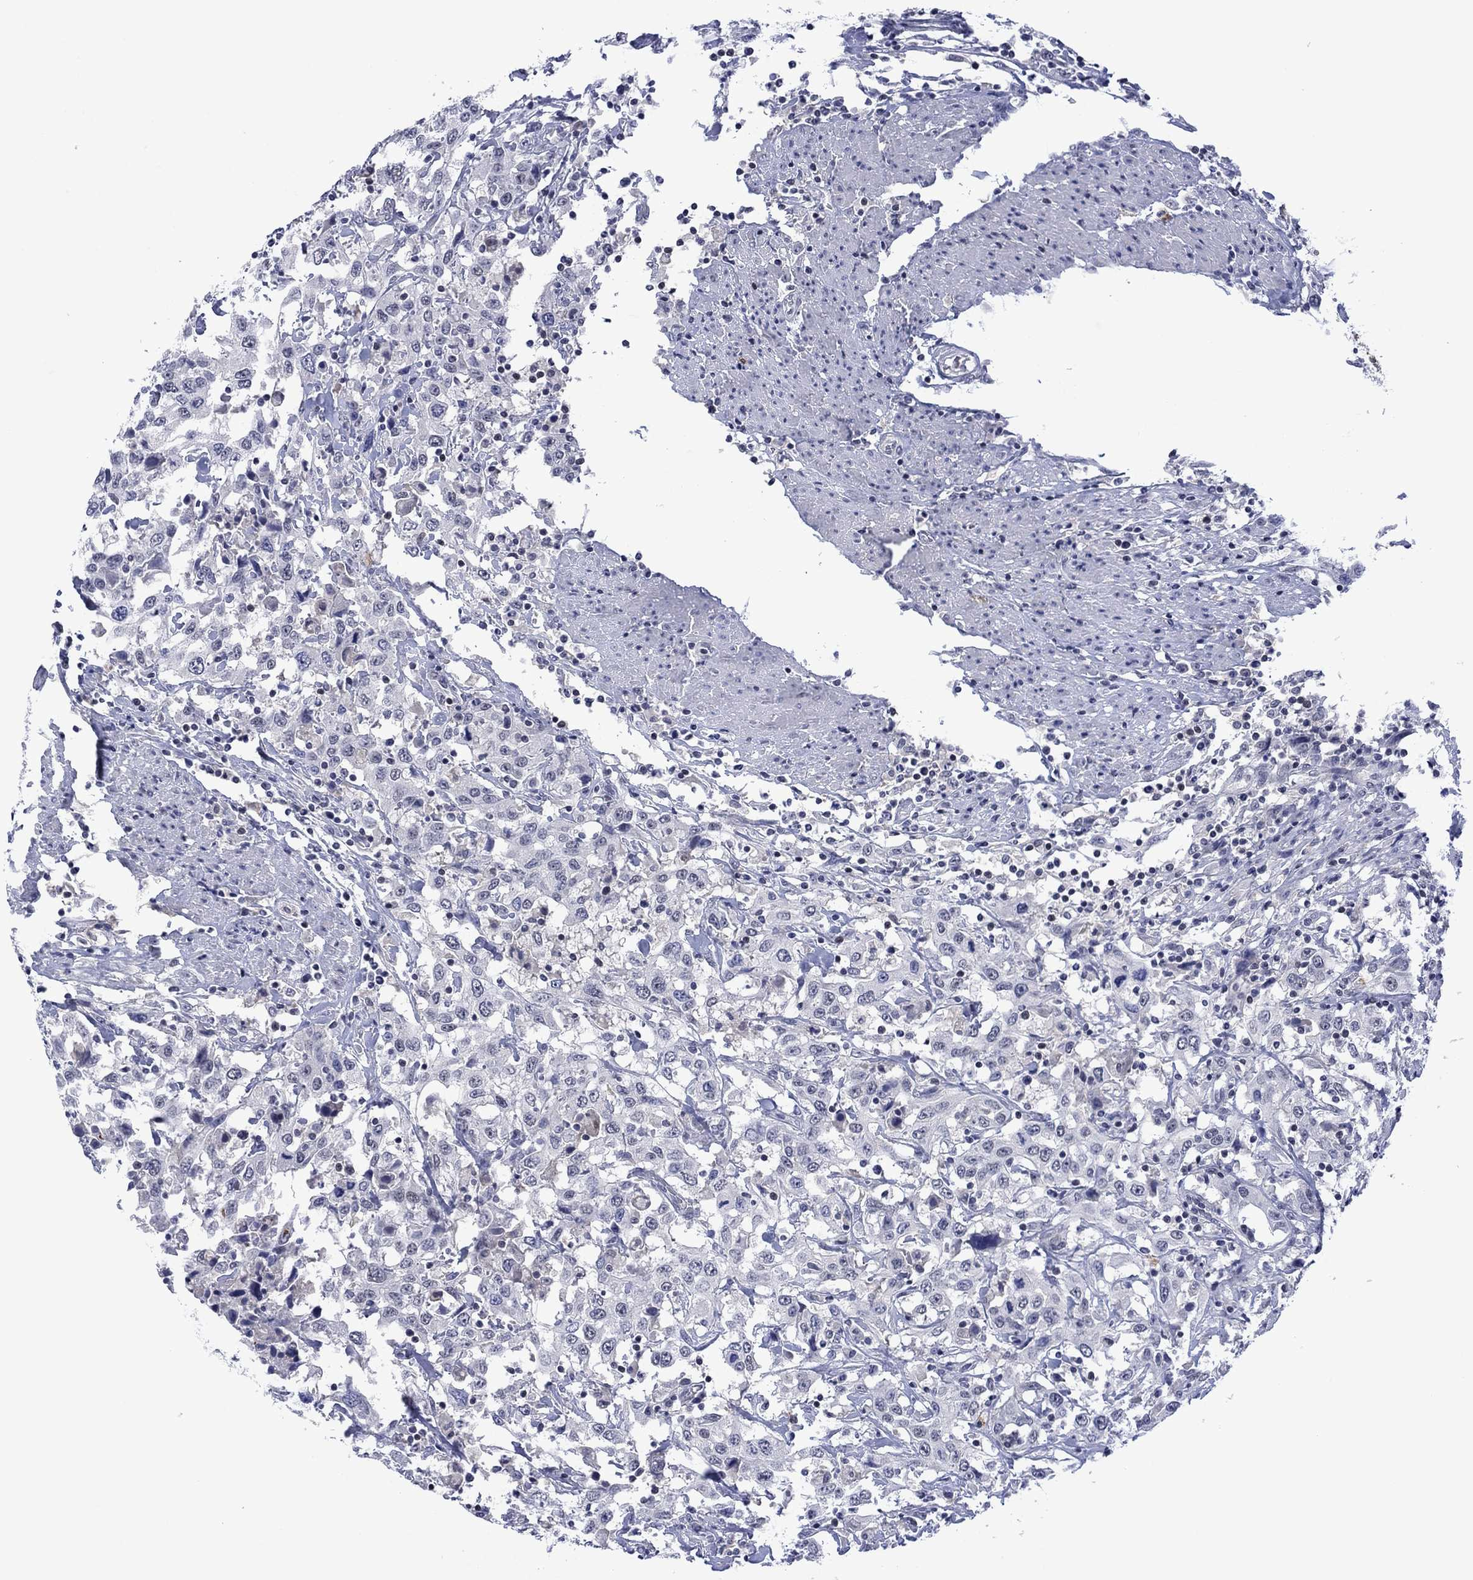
{"staining": {"intensity": "negative", "quantity": "none", "location": "none"}, "tissue": "urothelial cancer", "cell_type": "Tumor cells", "image_type": "cancer", "snomed": [{"axis": "morphology", "description": "Urothelial carcinoma, High grade"}, {"axis": "topography", "description": "Urinary bladder"}], "caption": "There is no significant staining in tumor cells of high-grade urothelial carcinoma.", "gene": "AGL", "patient": {"sex": "male", "age": 61}}